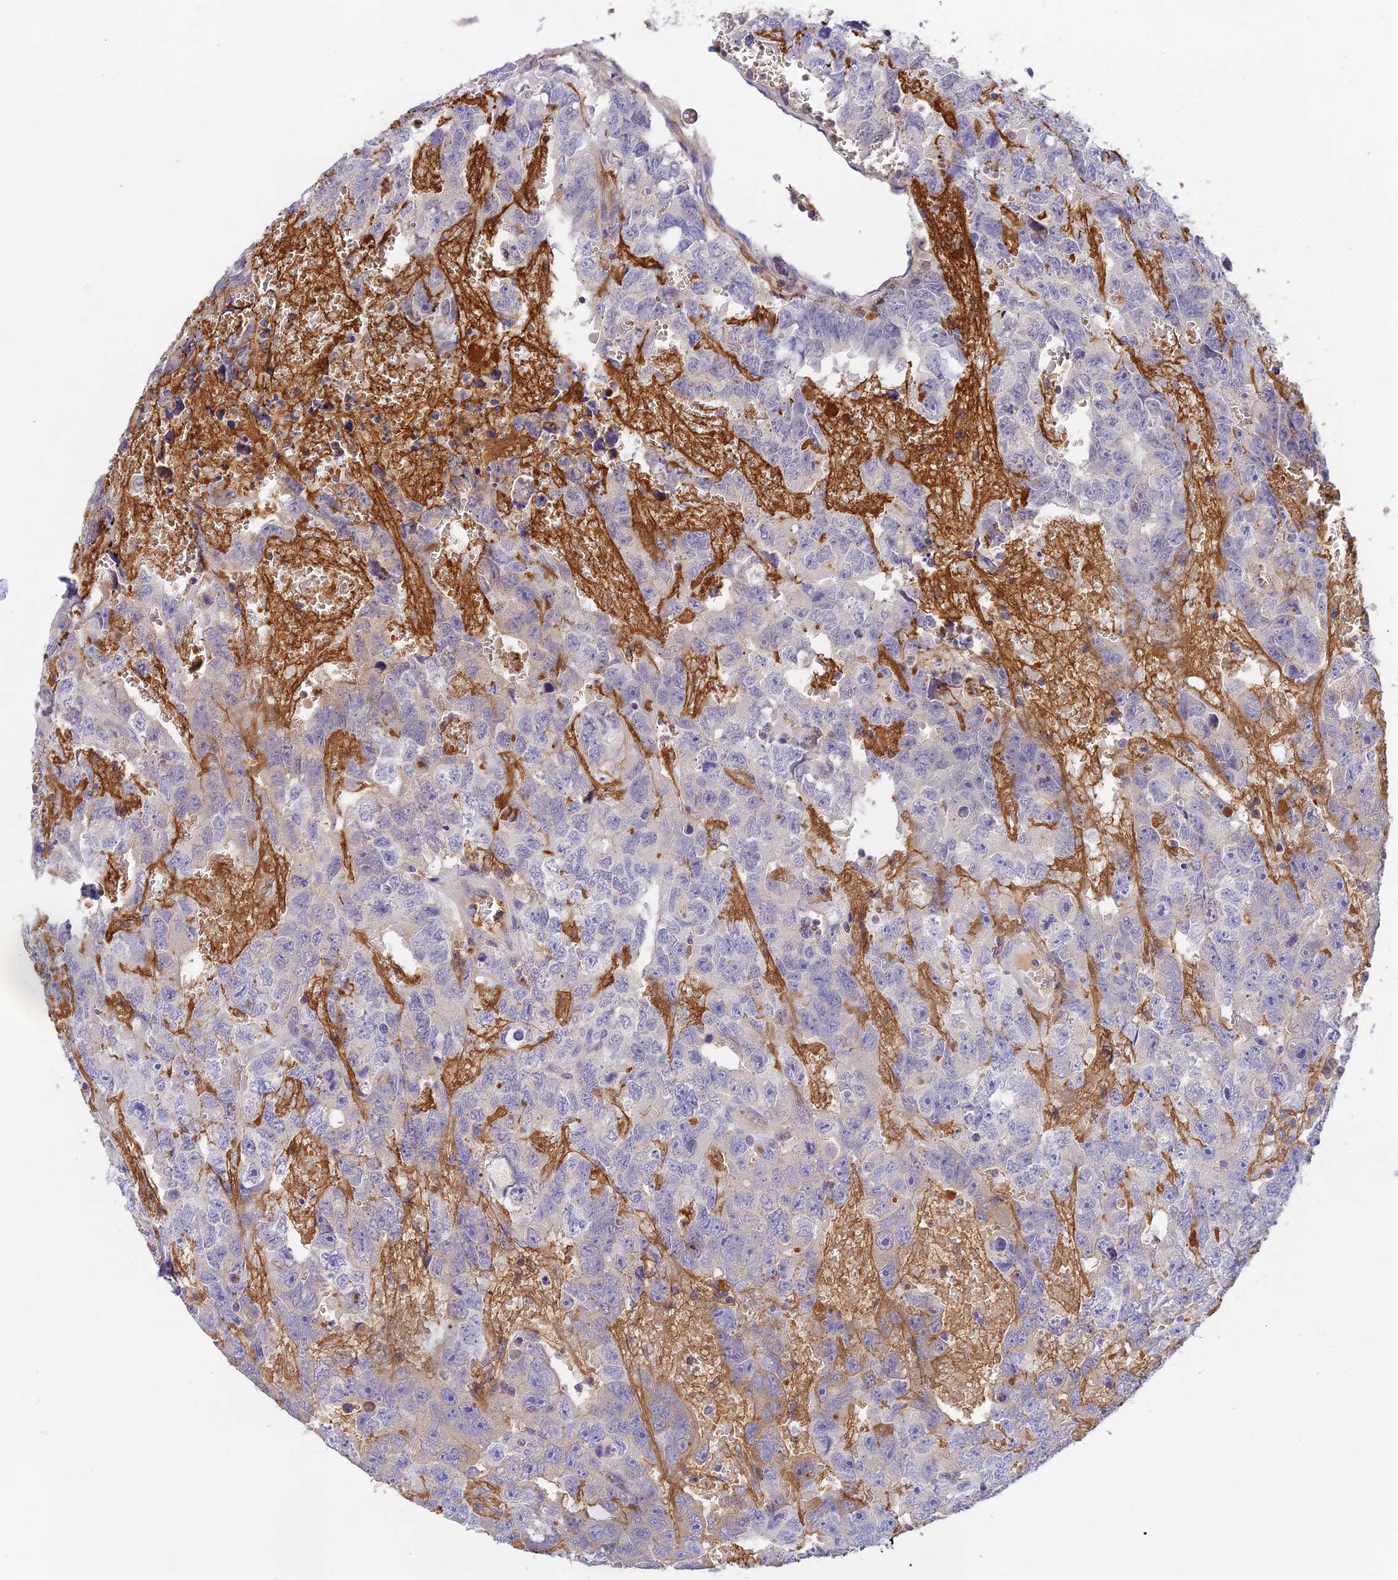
{"staining": {"intensity": "weak", "quantity": "<25%", "location": "cytoplasmic/membranous"}, "tissue": "testis cancer", "cell_type": "Tumor cells", "image_type": "cancer", "snomed": [{"axis": "morphology", "description": "Carcinoma, Embryonal, NOS"}, {"axis": "topography", "description": "Testis"}], "caption": "Testis cancer (embryonal carcinoma) stained for a protein using immunohistochemistry displays no expression tumor cells.", "gene": "HDHD2", "patient": {"sex": "male", "age": 45}}